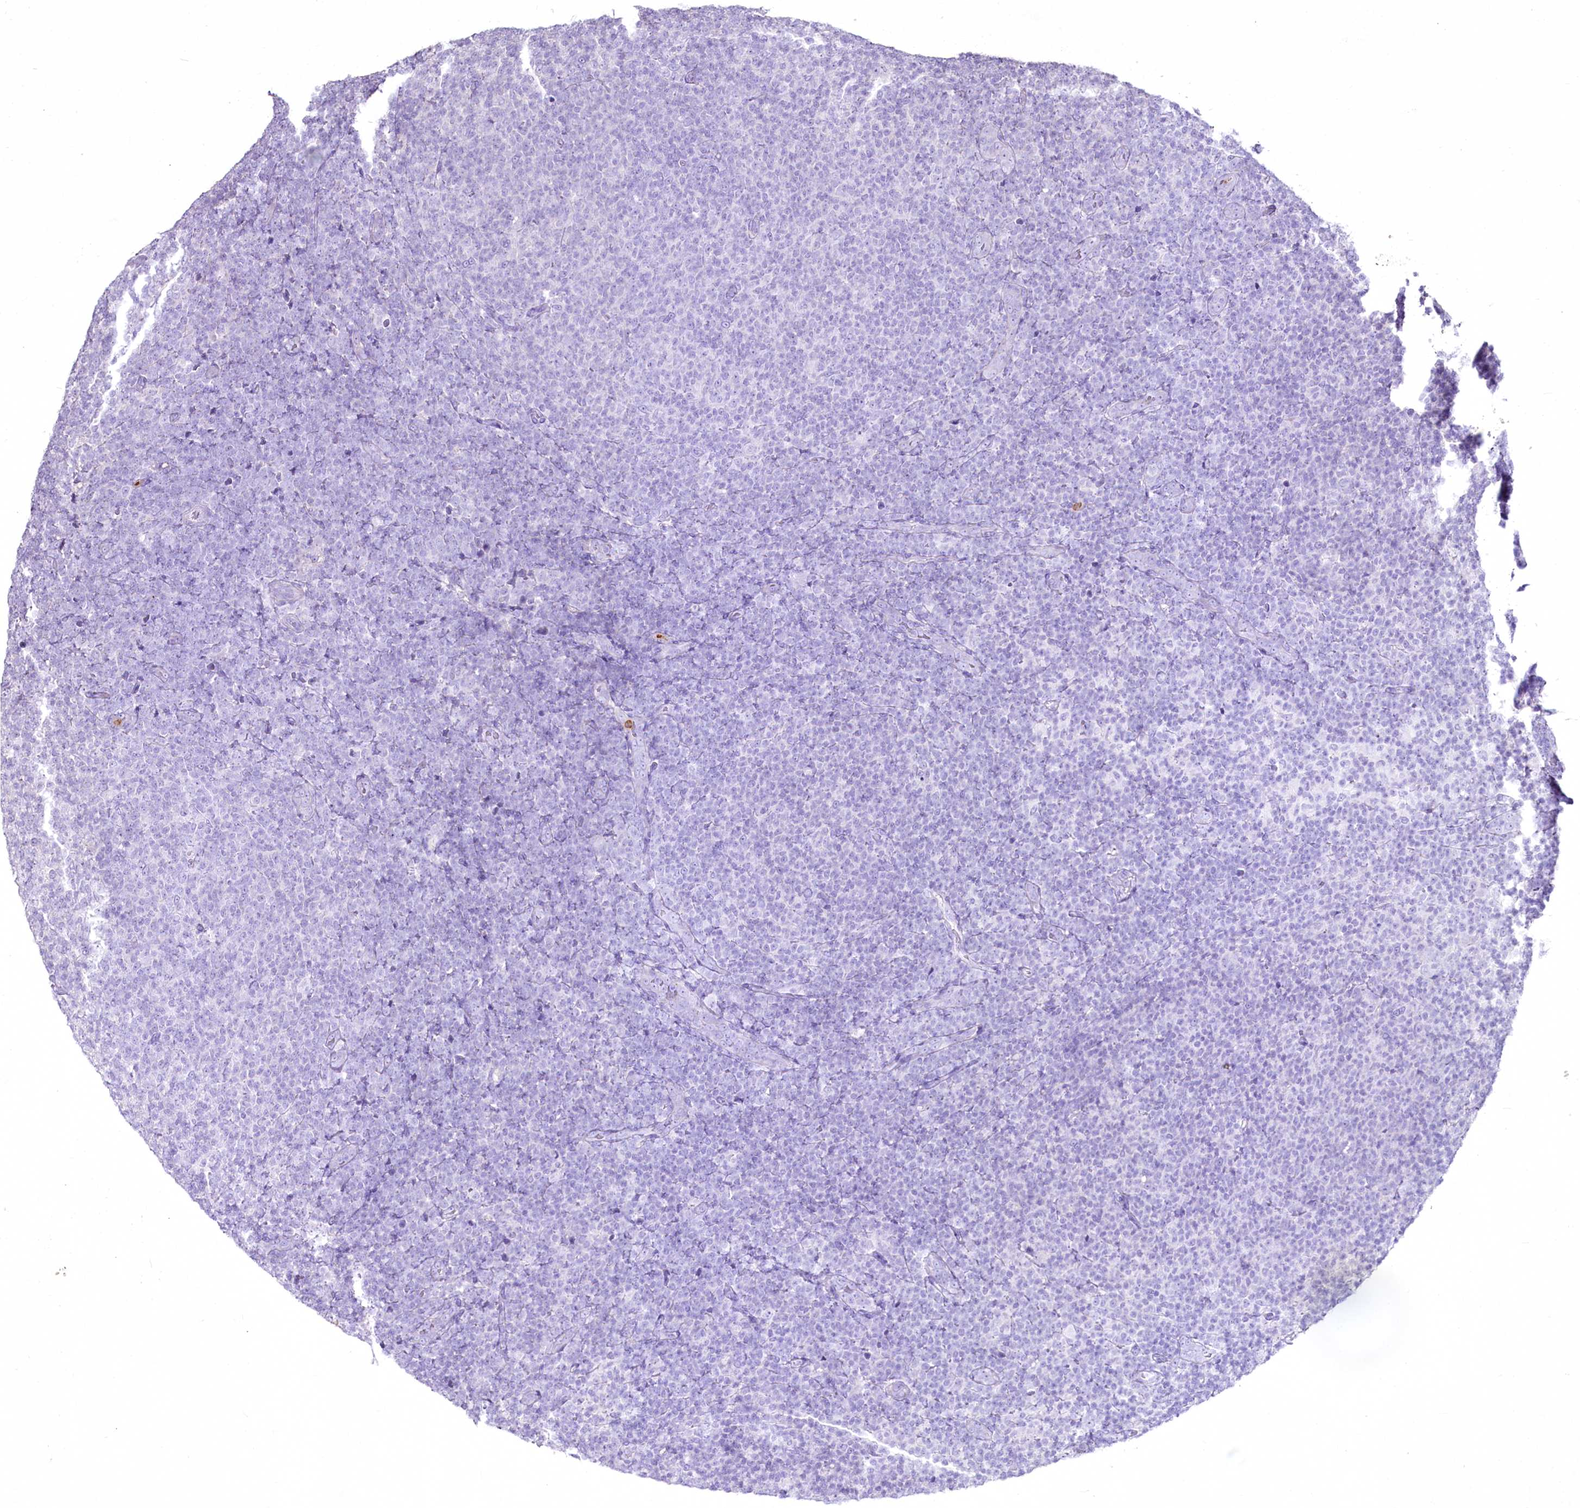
{"staining": {"intensity": "negative", "quantity": "none", "location": "none"}, "tissue": "lymphoma", "cell_type": "Tumor cells", "image_type": "cancer", "snomed": [{"axis": "morphology", "description": "Malignant lymphoma, non-Hodgkin's type, Low grade"}, {"axis": "topography", "description": "Lymph node"}], "caption": "Immunohistochemical staining of lymphoma exhibits no significant positivity in tumor cells.", "gene": "FAM209B", "patient": {"sex": "male", "age": 66}}